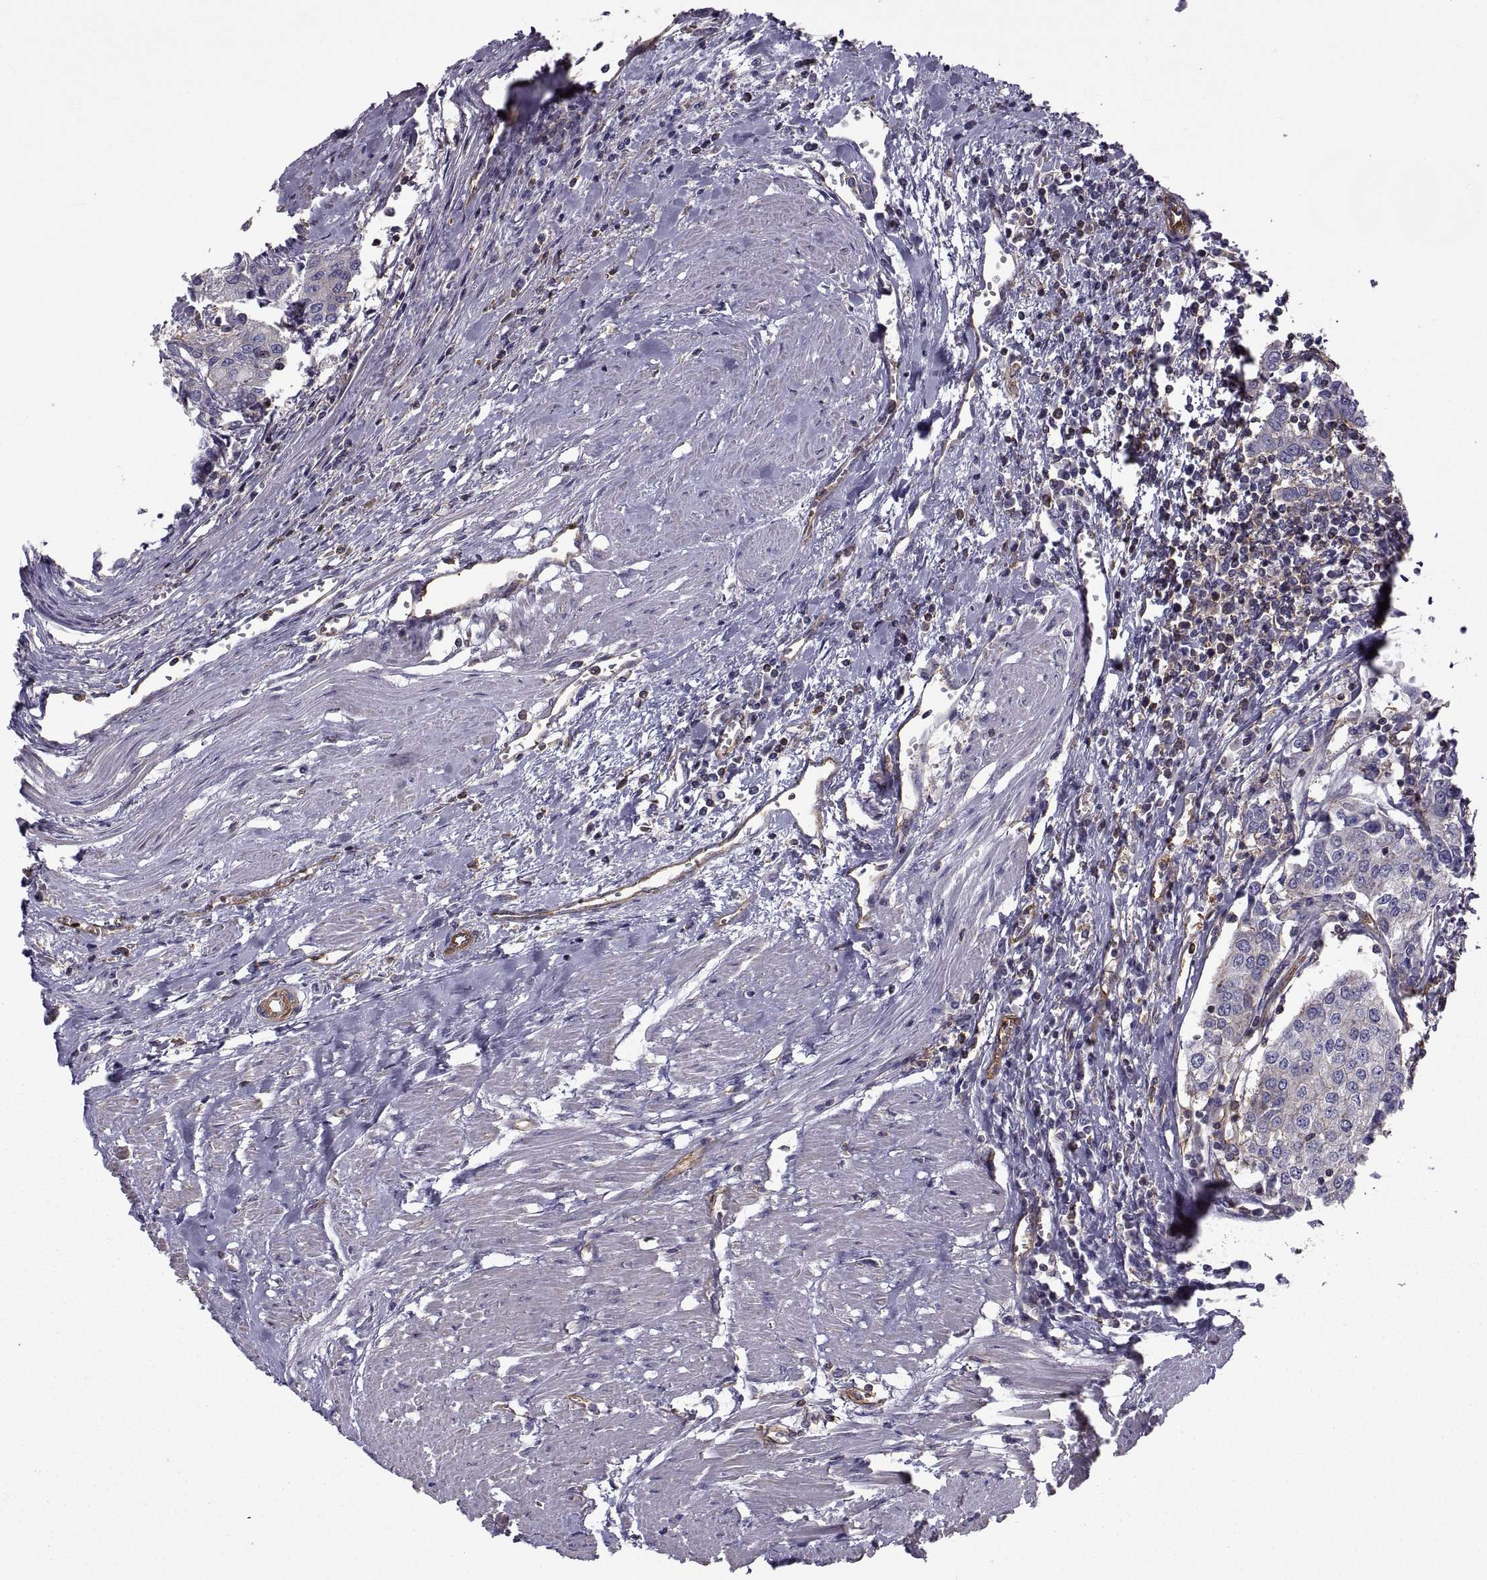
{"staining": {"intensity": "negative", "quantity": "none", "location": "none"}, "tissue": "urothelial cancer", "cell_type": "Tumor cells", "image_type": "cancer", "snomed": [{"axis": "morphology", "description": "Urothelial carcinoma, High grade"}, {"axis": "topography", "description": "Urinary bladder"}], "caption": "There is no significant positivity in tumor cells of urothelial cancer.", "gene": "MYH9", "patient": {"sex": "female", "age": 85}}